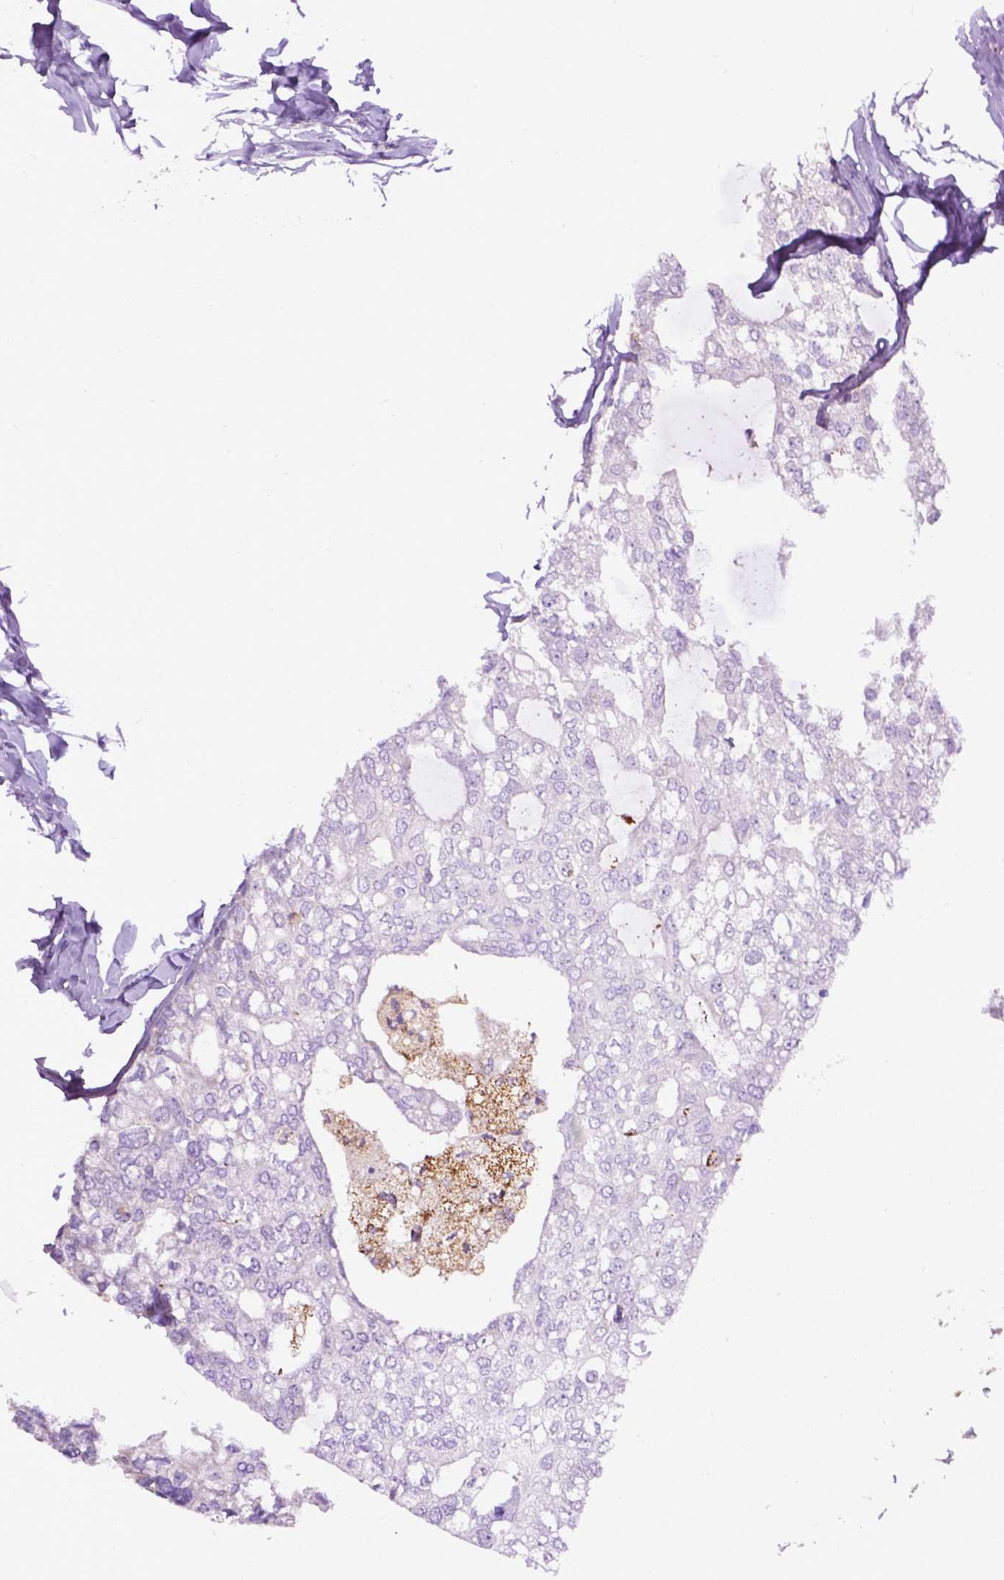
{"staining": {"intensity": "negative", "quantity": "none", "location": "none"}, "tissue": "breast cancer", "cell_type": "Tumor cells", "image_type": "cancer", "snomed": [{"axis": "morphology", "description": "Duct carcinoma"}, {"axis": "topography", "description": "Breast"}], "caption": "An immunohistochemistry micrograph of breast cancer is shown. There is no staining in tumor cells of breast cancer.", "gene": "TMEM132E", "patient": {"sex": "female", "age": 40}}